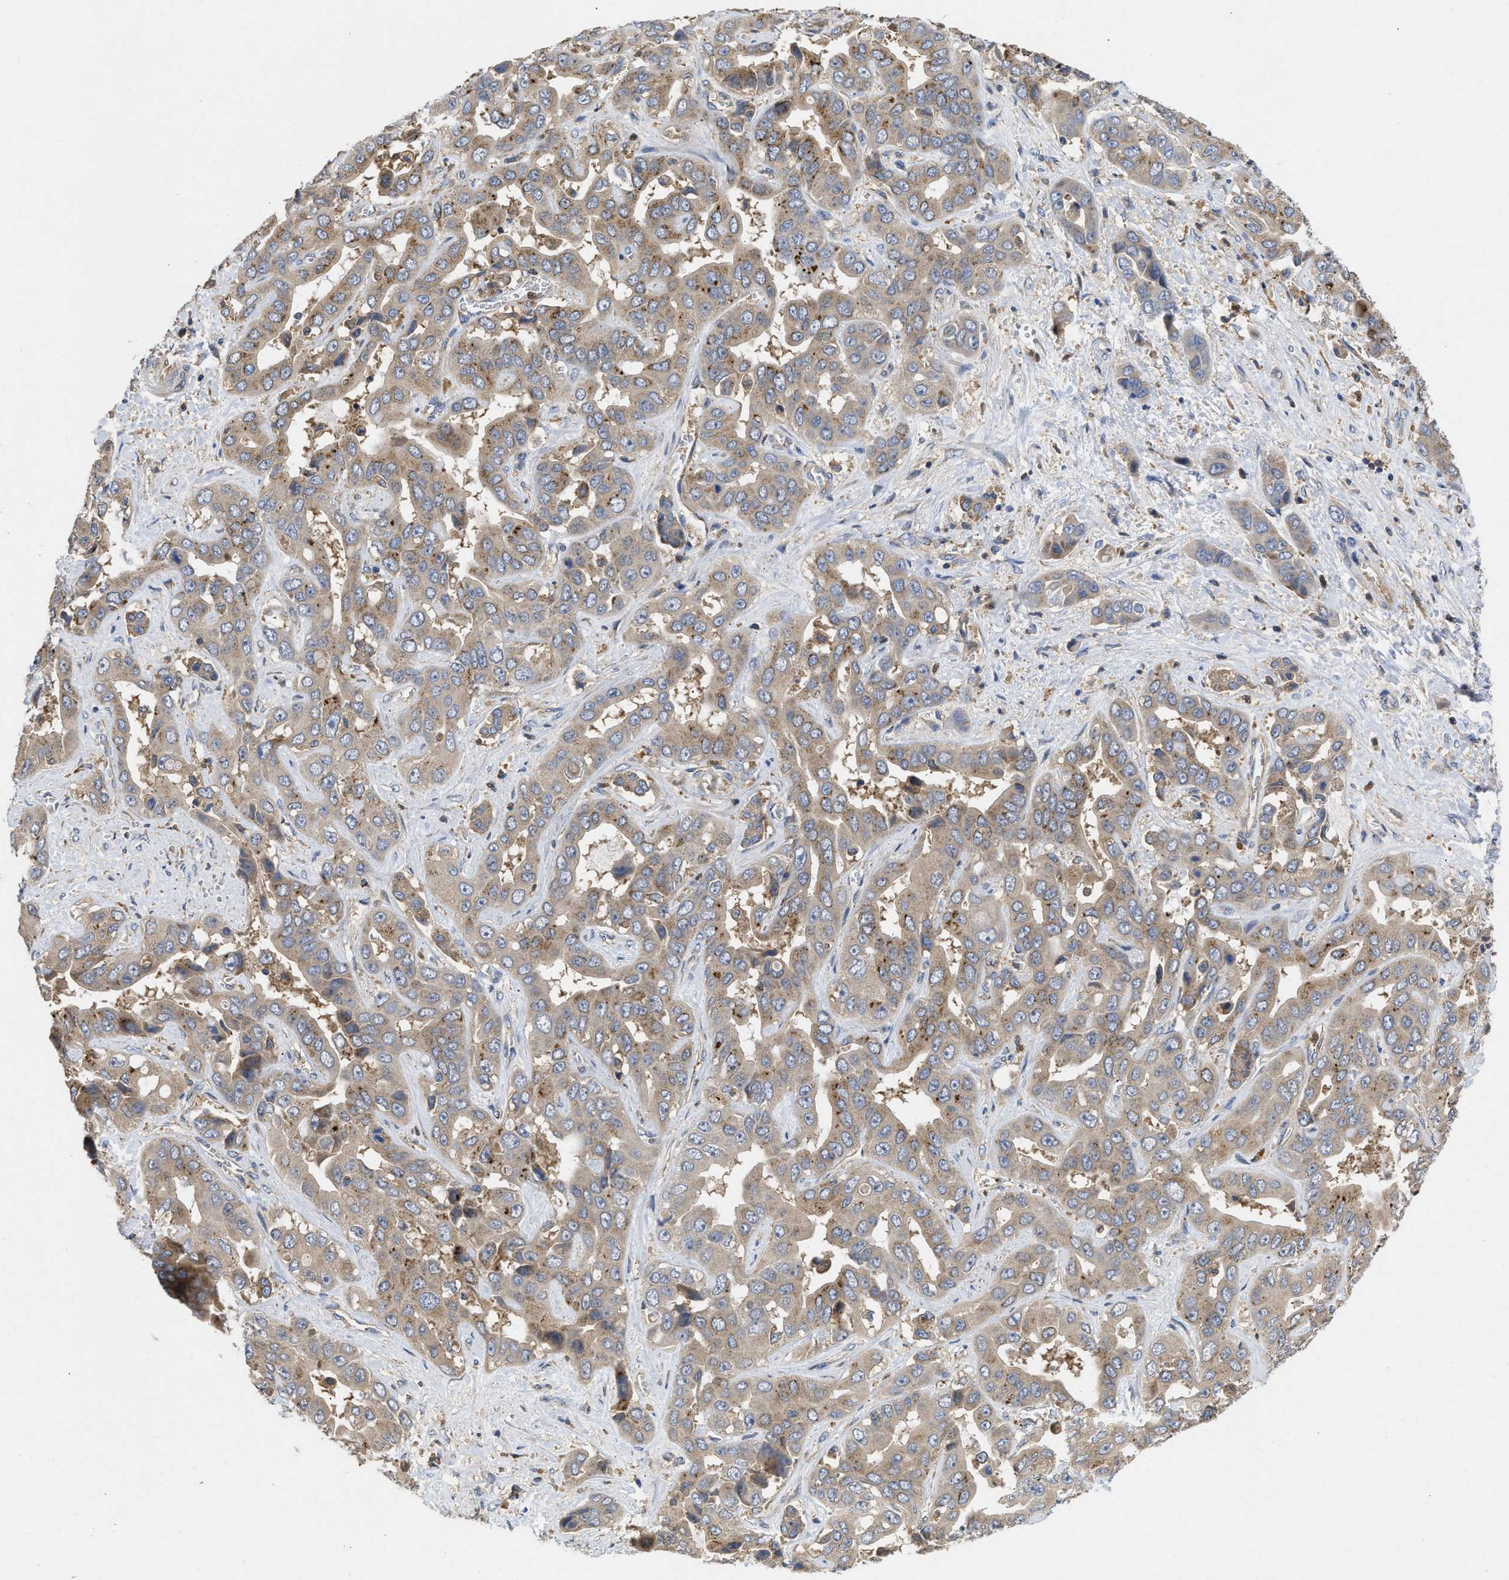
{"staining": {"intensity": "weak", "quantity": ">75%", "location": "cytoplasmic/membranous"}, "tissue": "liver cancer", "cell_type": "Tumor cells", "image_type": "cancer", "snomed": [{"axis": "morphology", "description": "Cholangiocarcinoma"}, {"axis": "topography", "description": "Liver"}], "caption": "Protein staining of liver cholangiocarcinoma tissue exhibits weak cytoplasmic/membranous expression in about >75% of tumor cells.", "gene": "RNF216", "patient": {"sex": "female", "age": 52}}